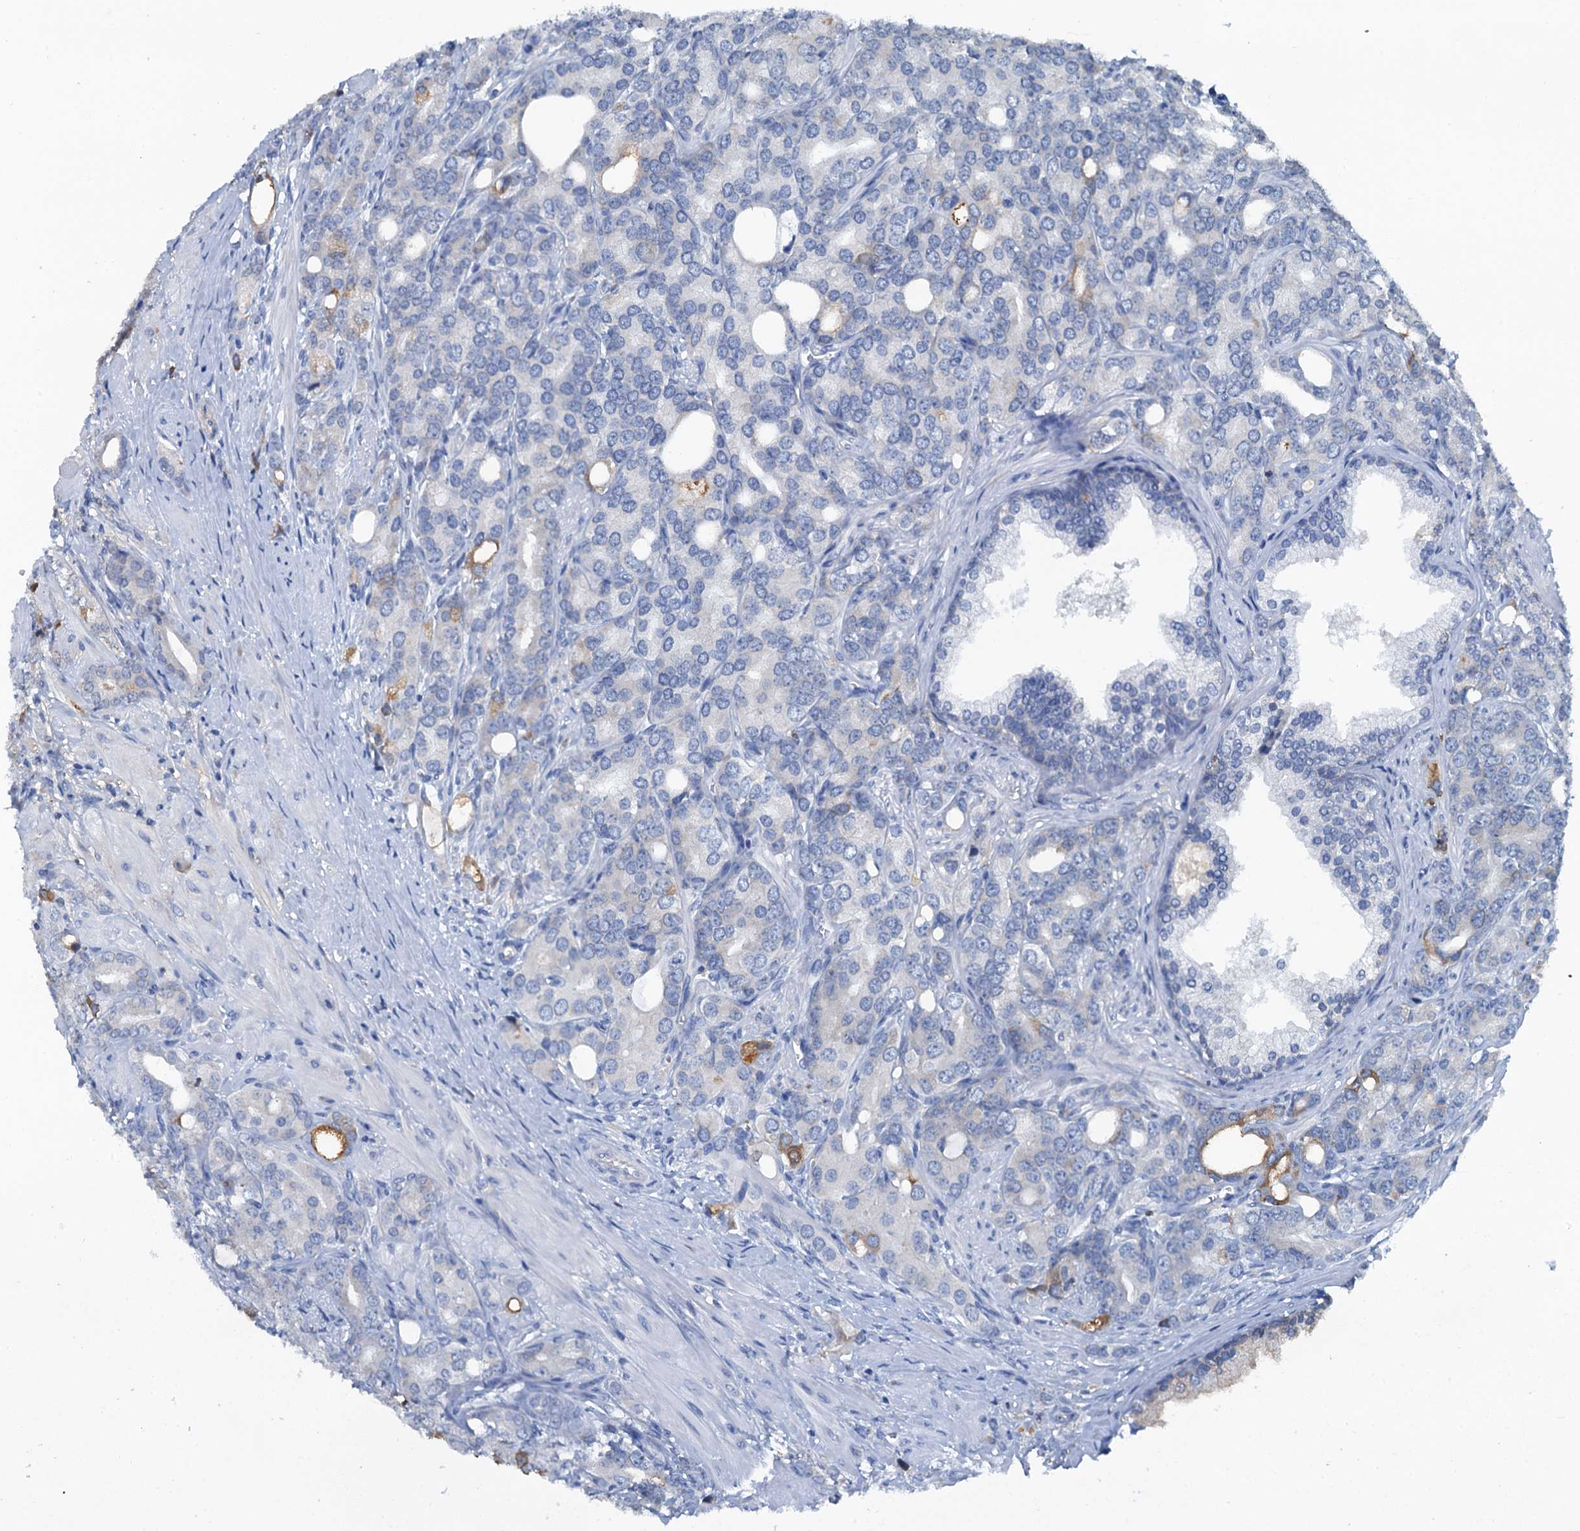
{"staining": {"intensity": "negative", "quantity": "none", "location": "none"}, "tissue": "prostate cancer", "cell_type": "Tumor cells", "image_type": "cancer", "snomed": [{"axis": "morphology", "description": "Adenocarcinoma, High grade"}, {"axis": "topography", "description": "Prostate"}], "caption": "High magnification brightfield microscopy of prostate high-grade adenocarcinoma stained with DAB (3,3'-diaminobenzidine) (brown) and counterstained with hematoxylin (blue): tumor cells show no significant positivity.", "gene": "LSM14B", "patient": {"sex": "male", "age": 62}}